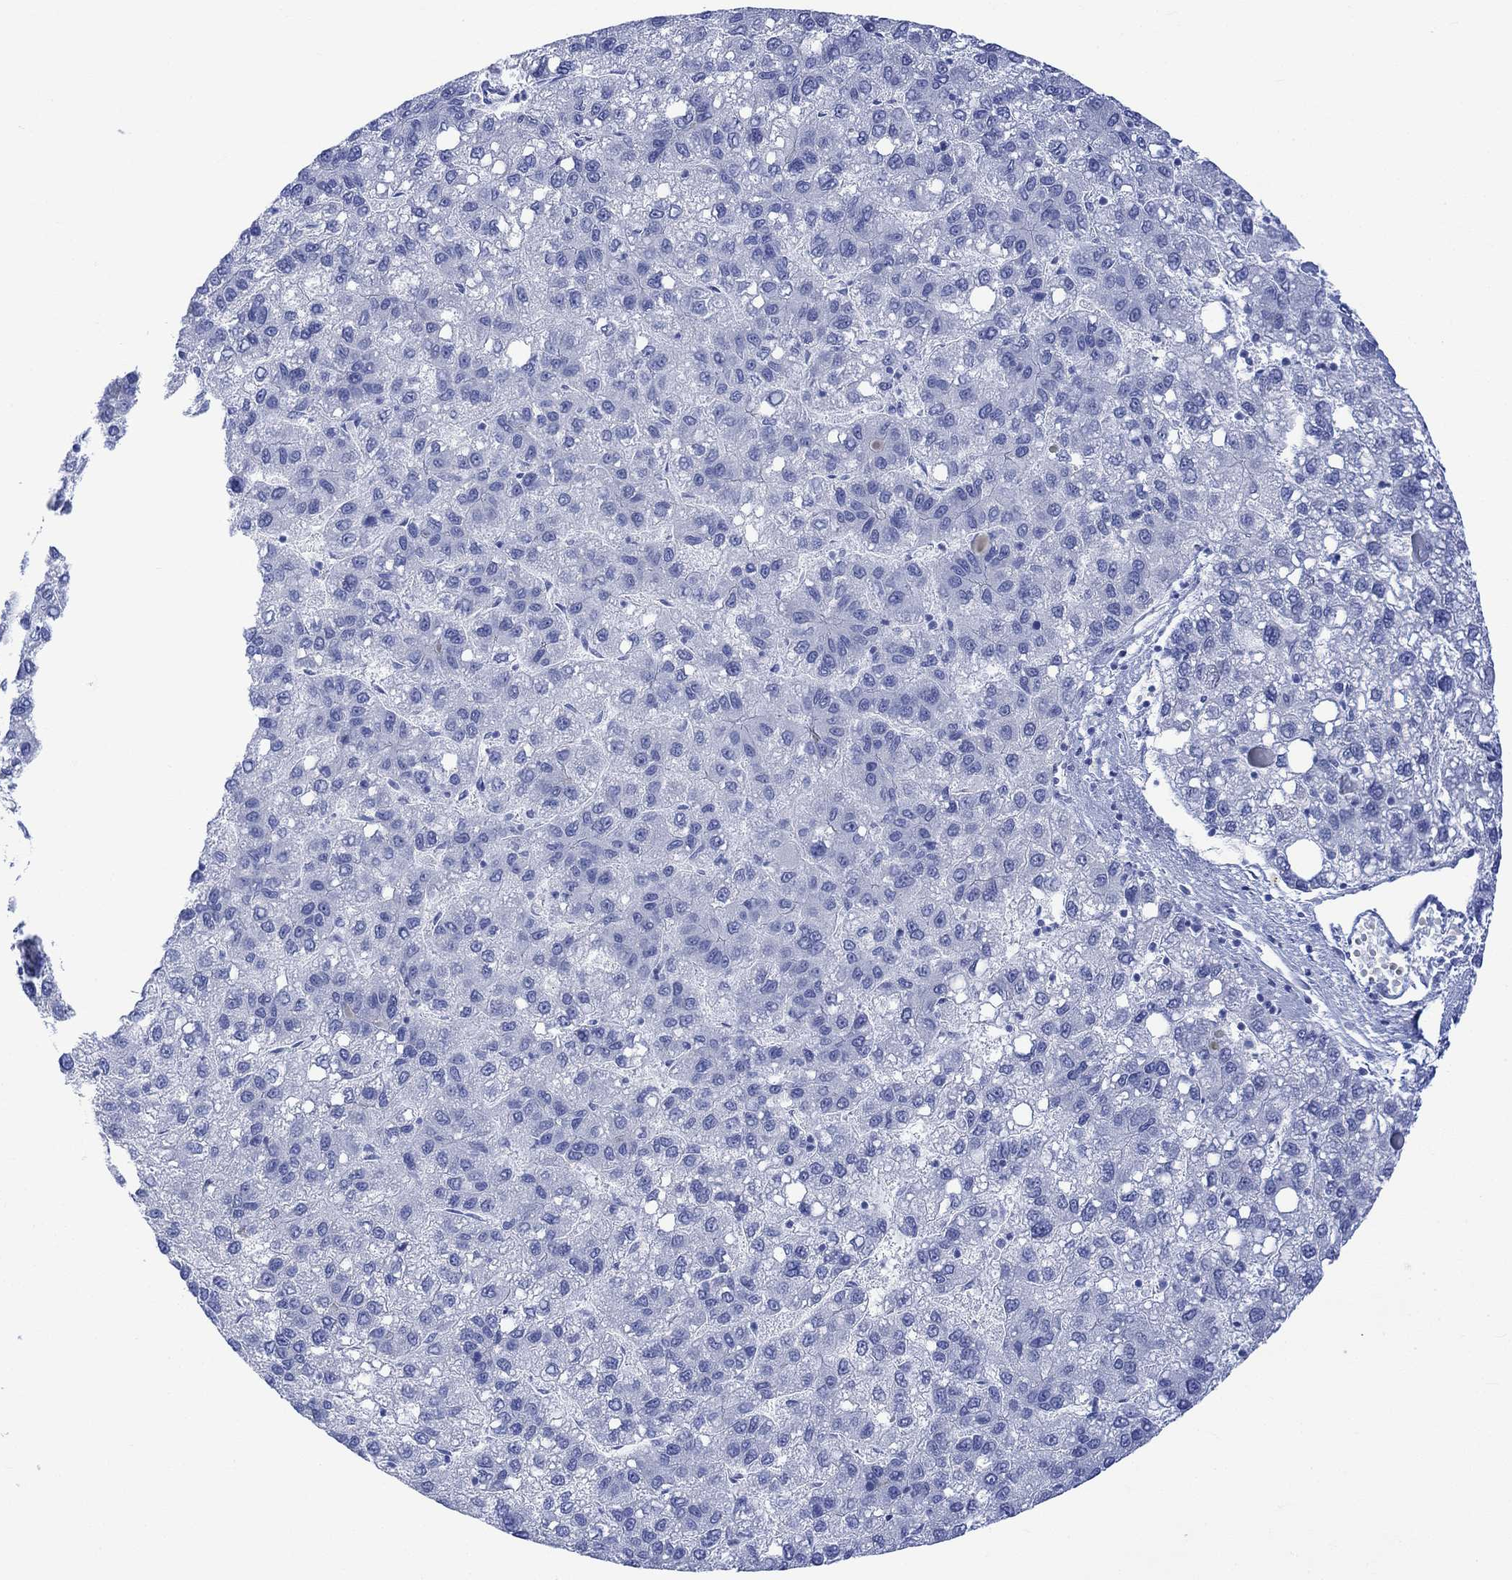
{"staining": {"intensity": "negative", "quantity": "none", "location": "none"}, "tissue": "liver cancer", "cell_type": "Tumor cells", "image_type": "cancer", "snomed": [{"axis": "morphology", "description": "Carcinoma, Hepatocellular, NOS"}, {"axis": "topography", "description": "Liver"}], "caption": "Tumor cells show no significant protein staining in liver hepatocellular carcinoma.", "gene": "CELF4", "patient": {"sex": "female", "age": 82}}